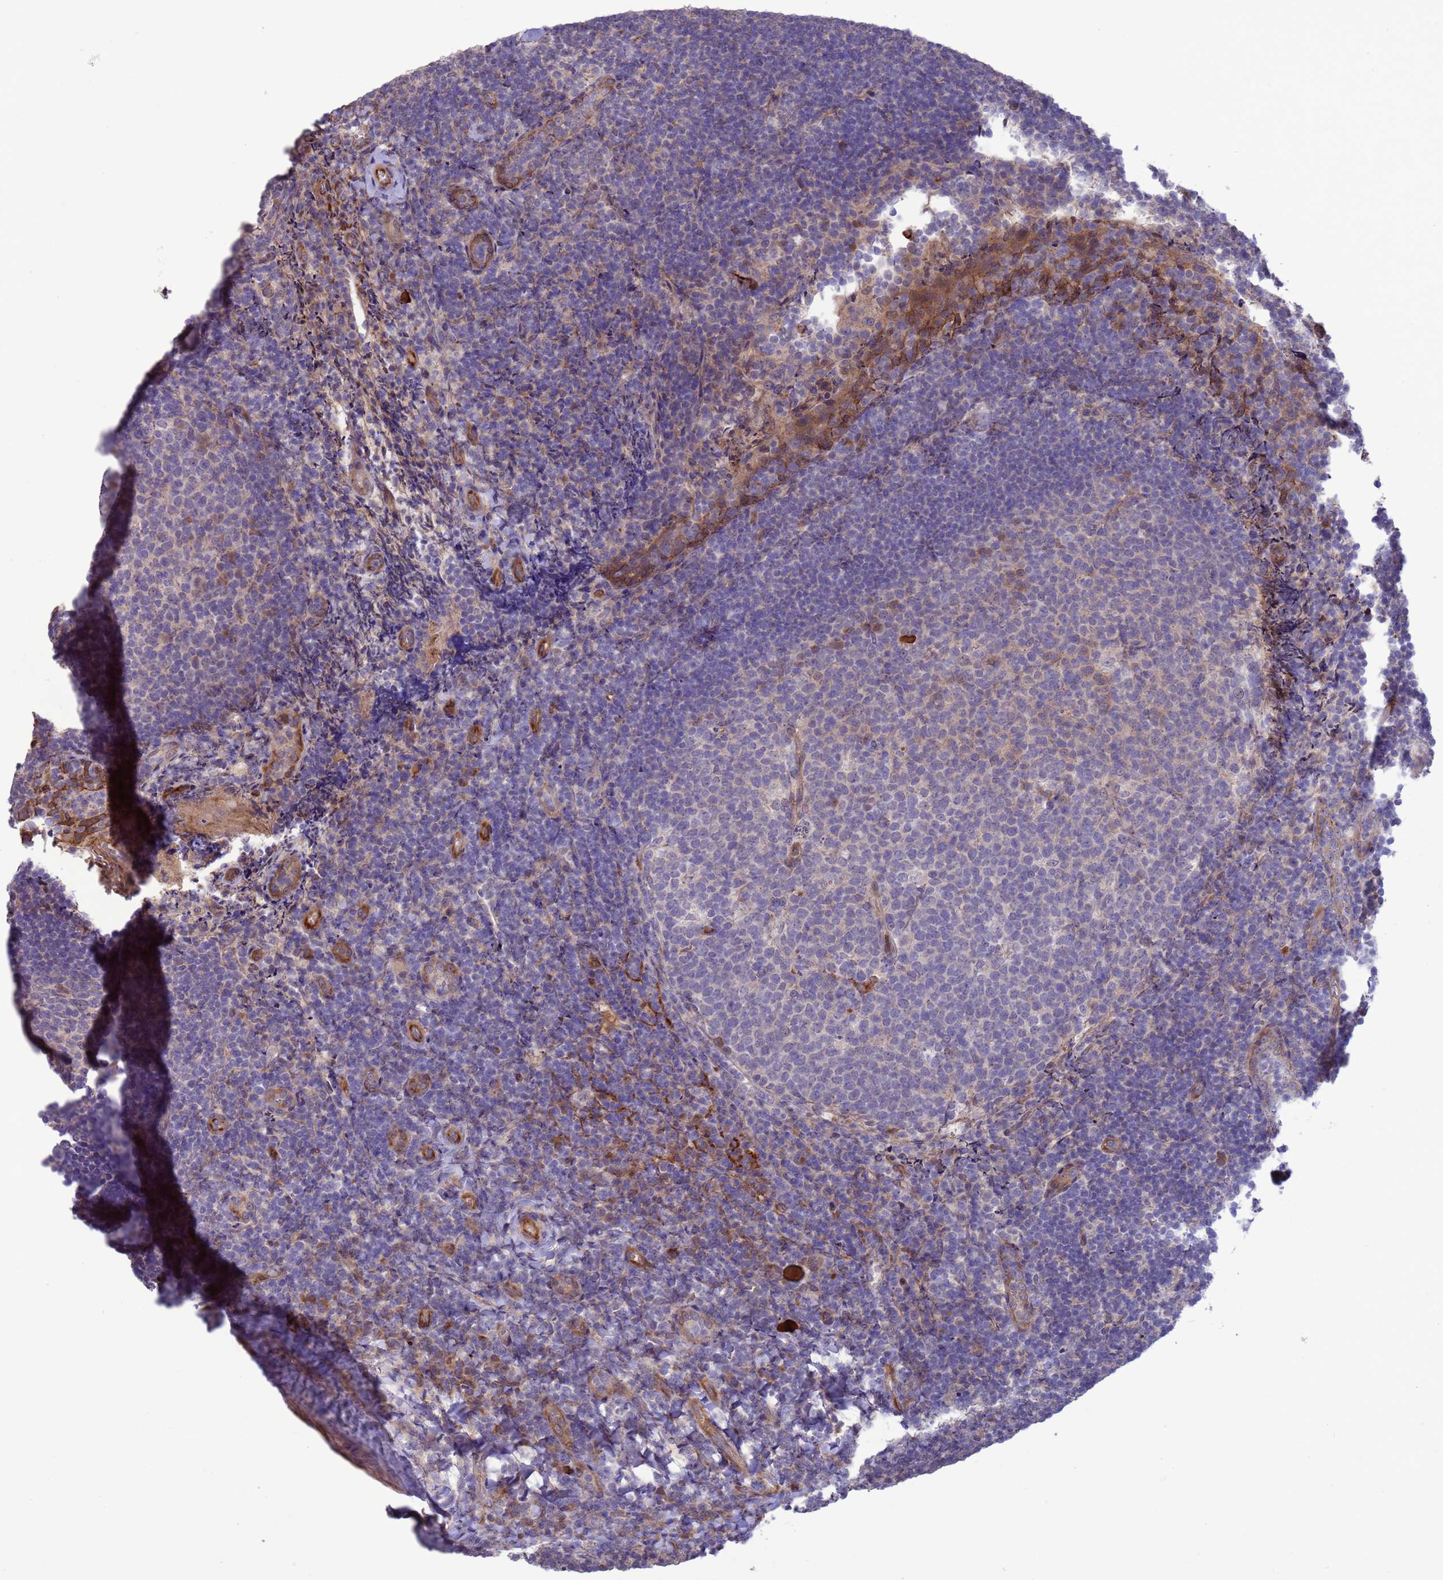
{"staining": {"intensity": "weak", "quantity": "<25%", "location": "cytoplasmic/membranous"}, "tissue": "tonsil", "cell_type": "Germinal center cells", "image_type": "normal", "snomed": [{"axis": "morphology", "description": "Normal tissue, NOS"}, {"axis": "topography", "description": "Tonsil"}], "caption": "Immunohistochemistry (IHC) of normal human tonsil shows no positivity in germinal center cells. (DAB (3,3'-diaminobenzidine) immunohistochemistry with hematoxylin counter stain).", "gene": "GJA10", "patient": {"sex": "female", "age": 10}}